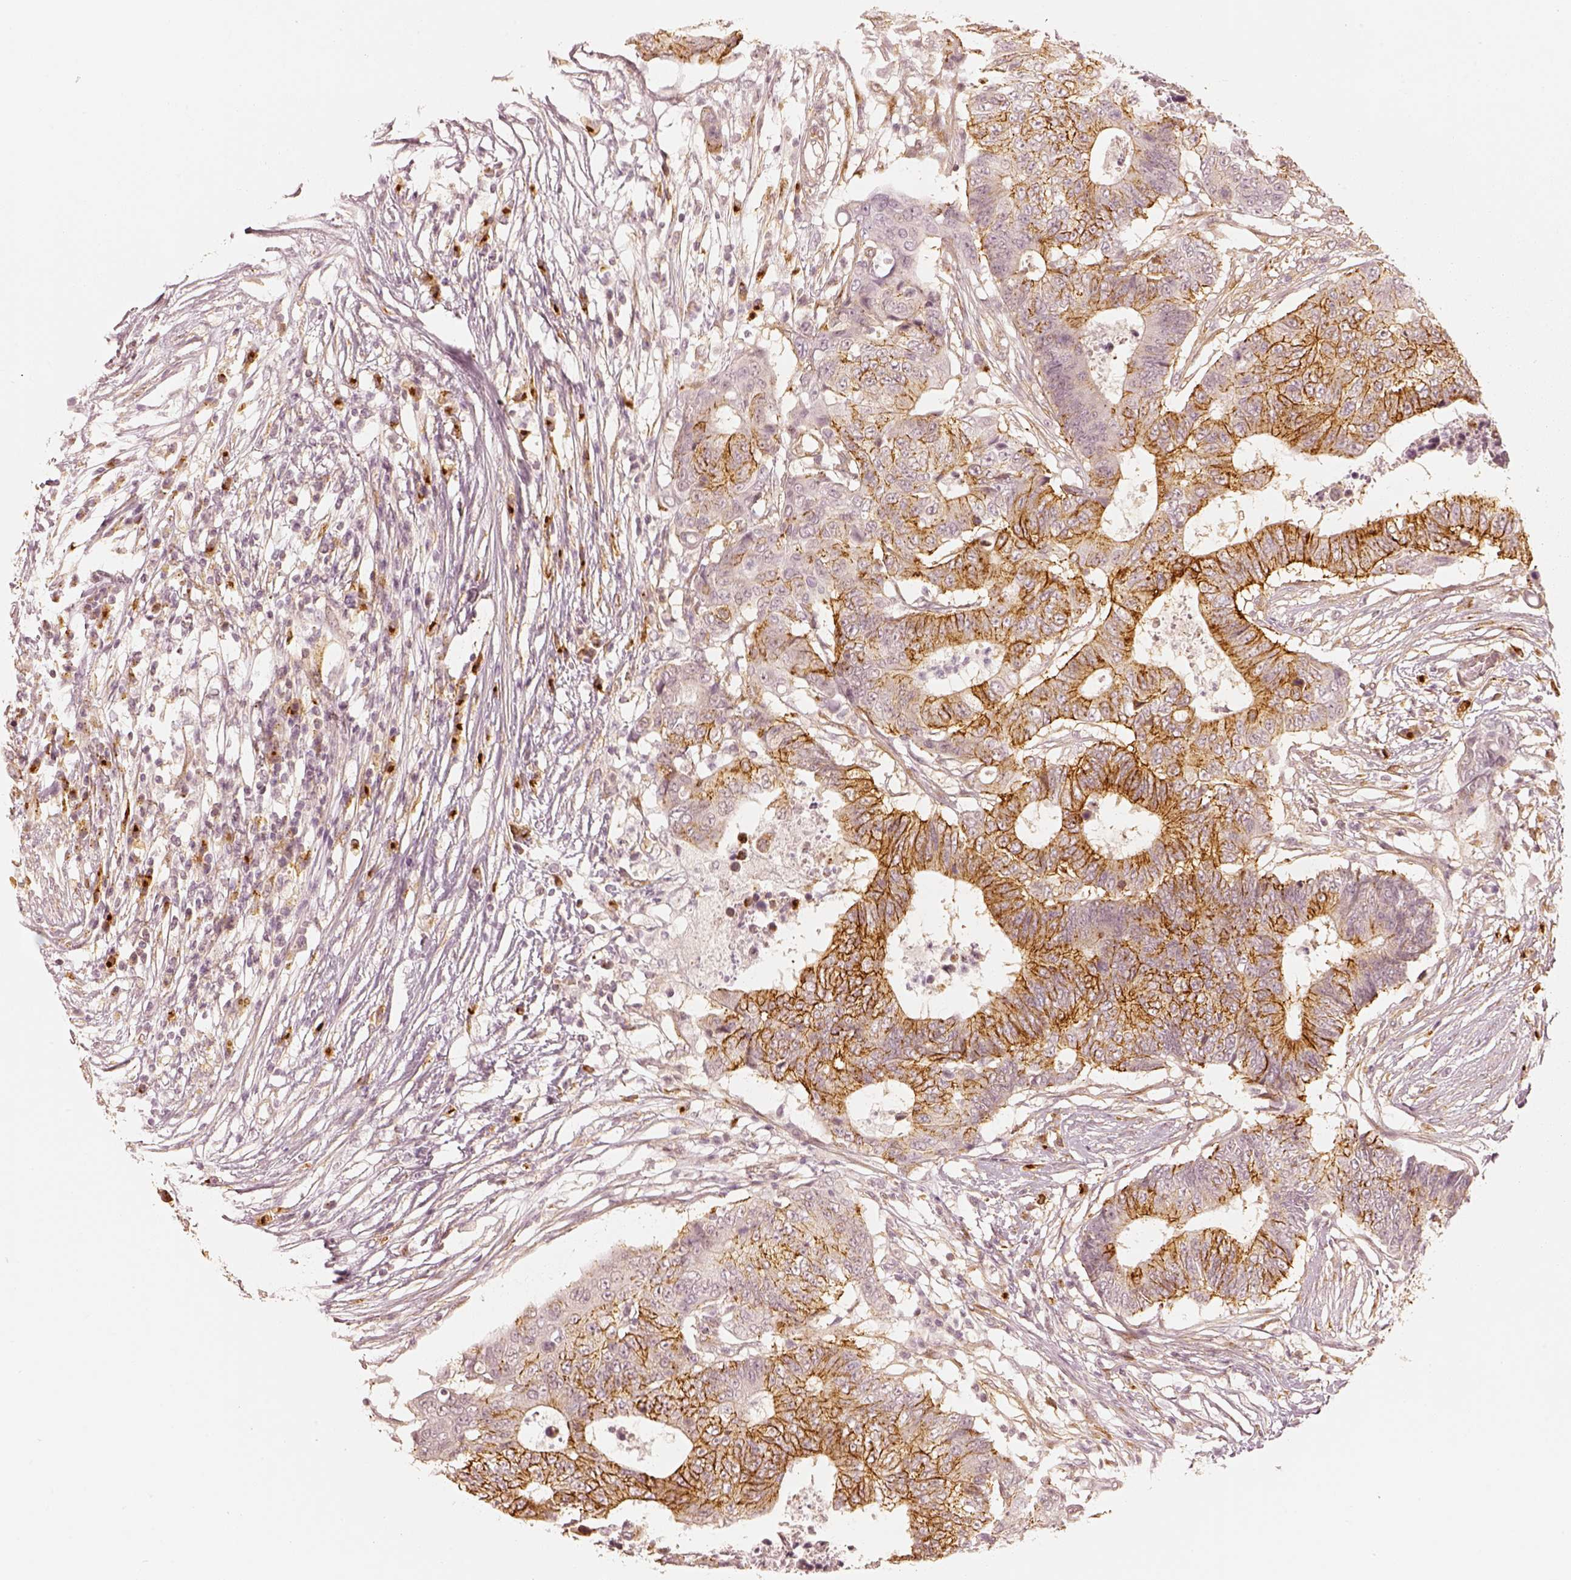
{"staining": {"intensity": "moderate", "quantity": "25%-75%", "location": "cytoplasmic/membranous"}, "tissue": "colorectal cancer", "cell_type": "Tumor cells", "image_type": "cancer", "snomed": [{"axis": "morphology", "description": "Adenocarcinoma, NOS"}, {"axis": "topography", "description": "Colon"}], "caption": "Immunohistochemical staining of human adenocarcinoma (colorectal) exhibits medium levels of moderate cytoplasmic/membranous staining in about 25%-75% of tumor cells.", "gene": "GORASP2", "patient": {"sex": "female", "age": 48}}